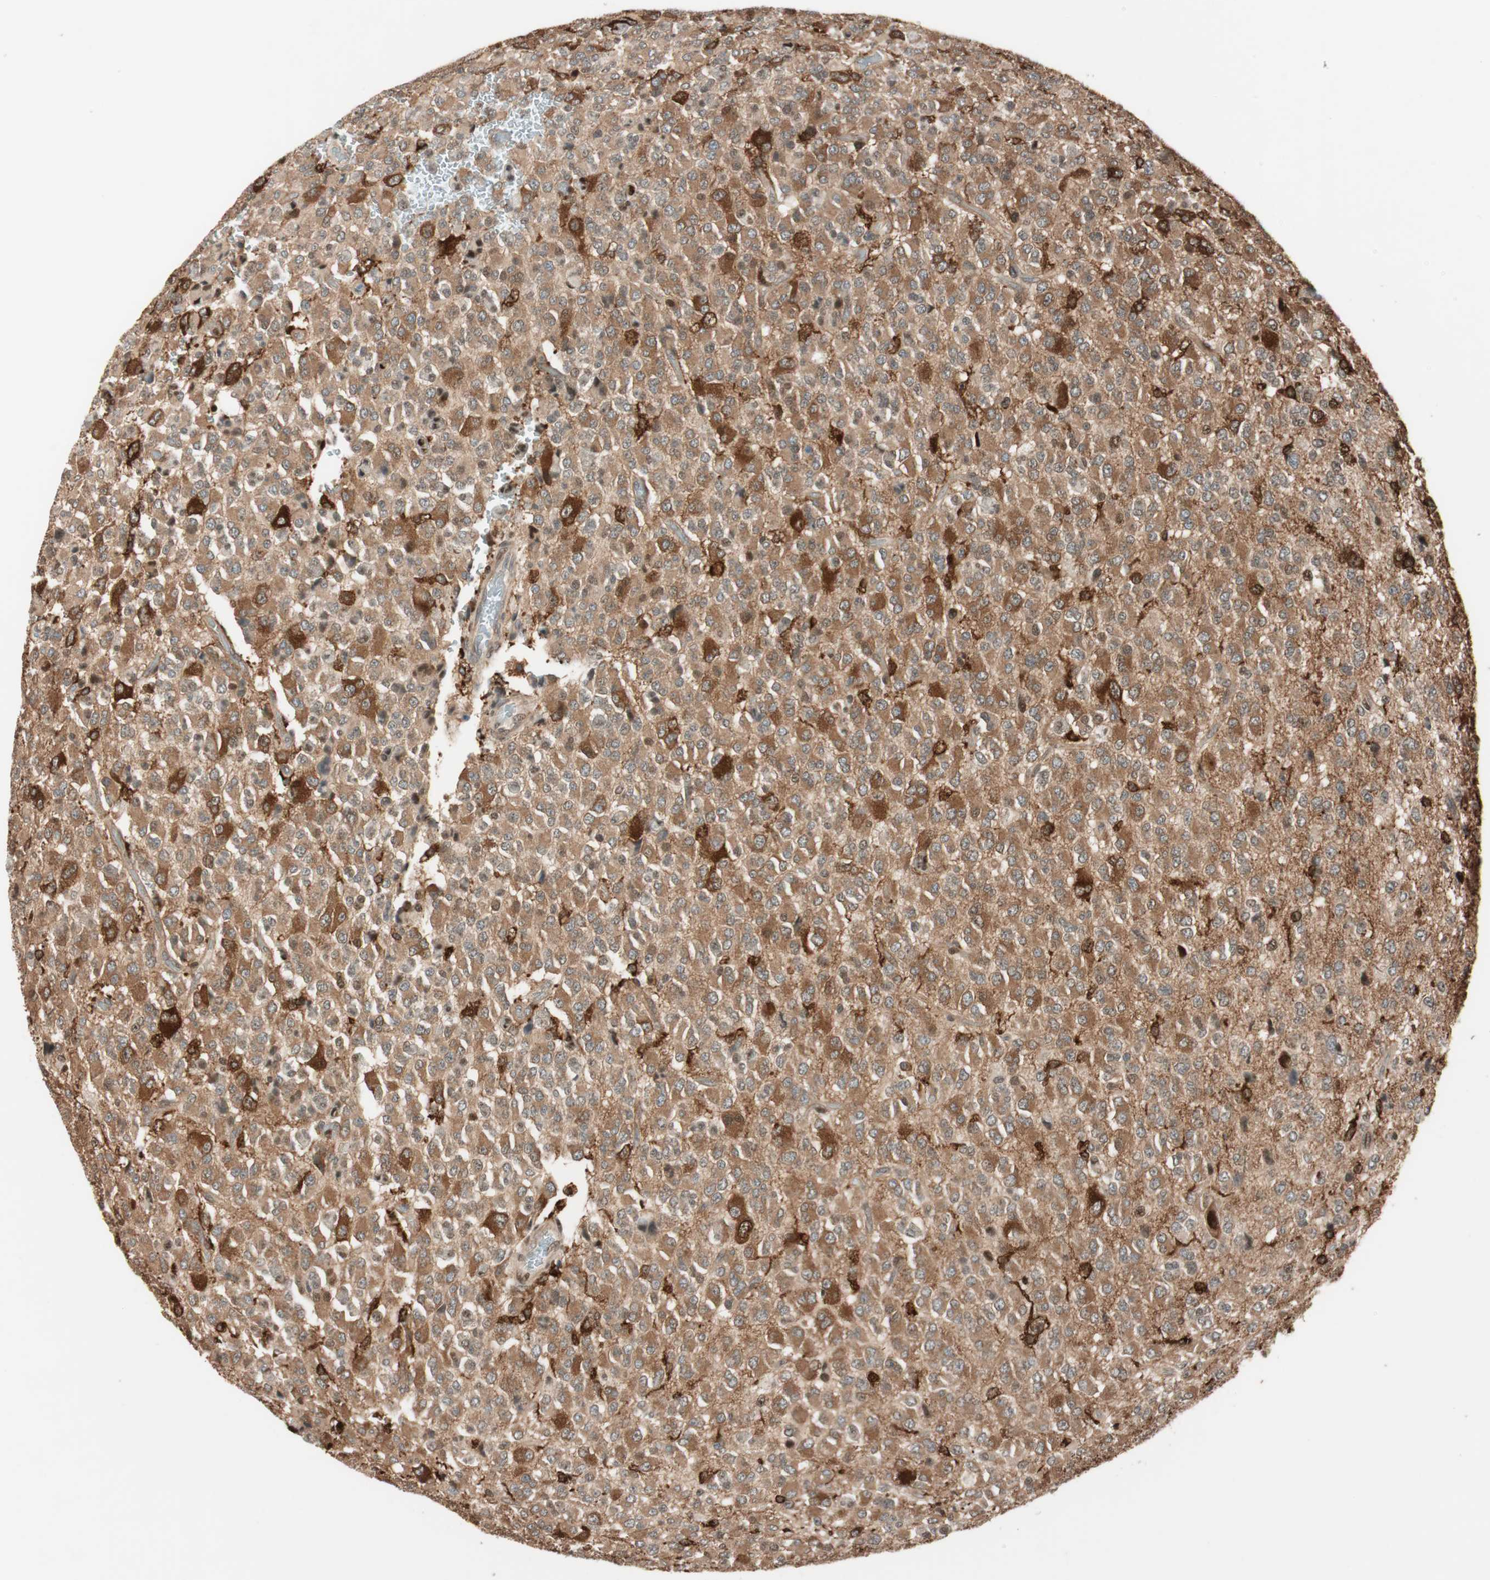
{"staining": {"intensity": "moderate", "quantity": ">75%", "location": "cytoplasmic/membranous"}, "tissue": "glioma", "cell_type": "Tumor cells", "image_type": "cancer", "snomed": [{"axis": "morphology", "description": "Glioma, malignant, High grade"}, {"axis": "topography", "description": "pancreas cauda"}], "caption": "Glioma stained with a protein marker exhibits moderate staining in tumor cells.", "gene": "BIN1", "patient": {"sex": "male", "age": 60}}